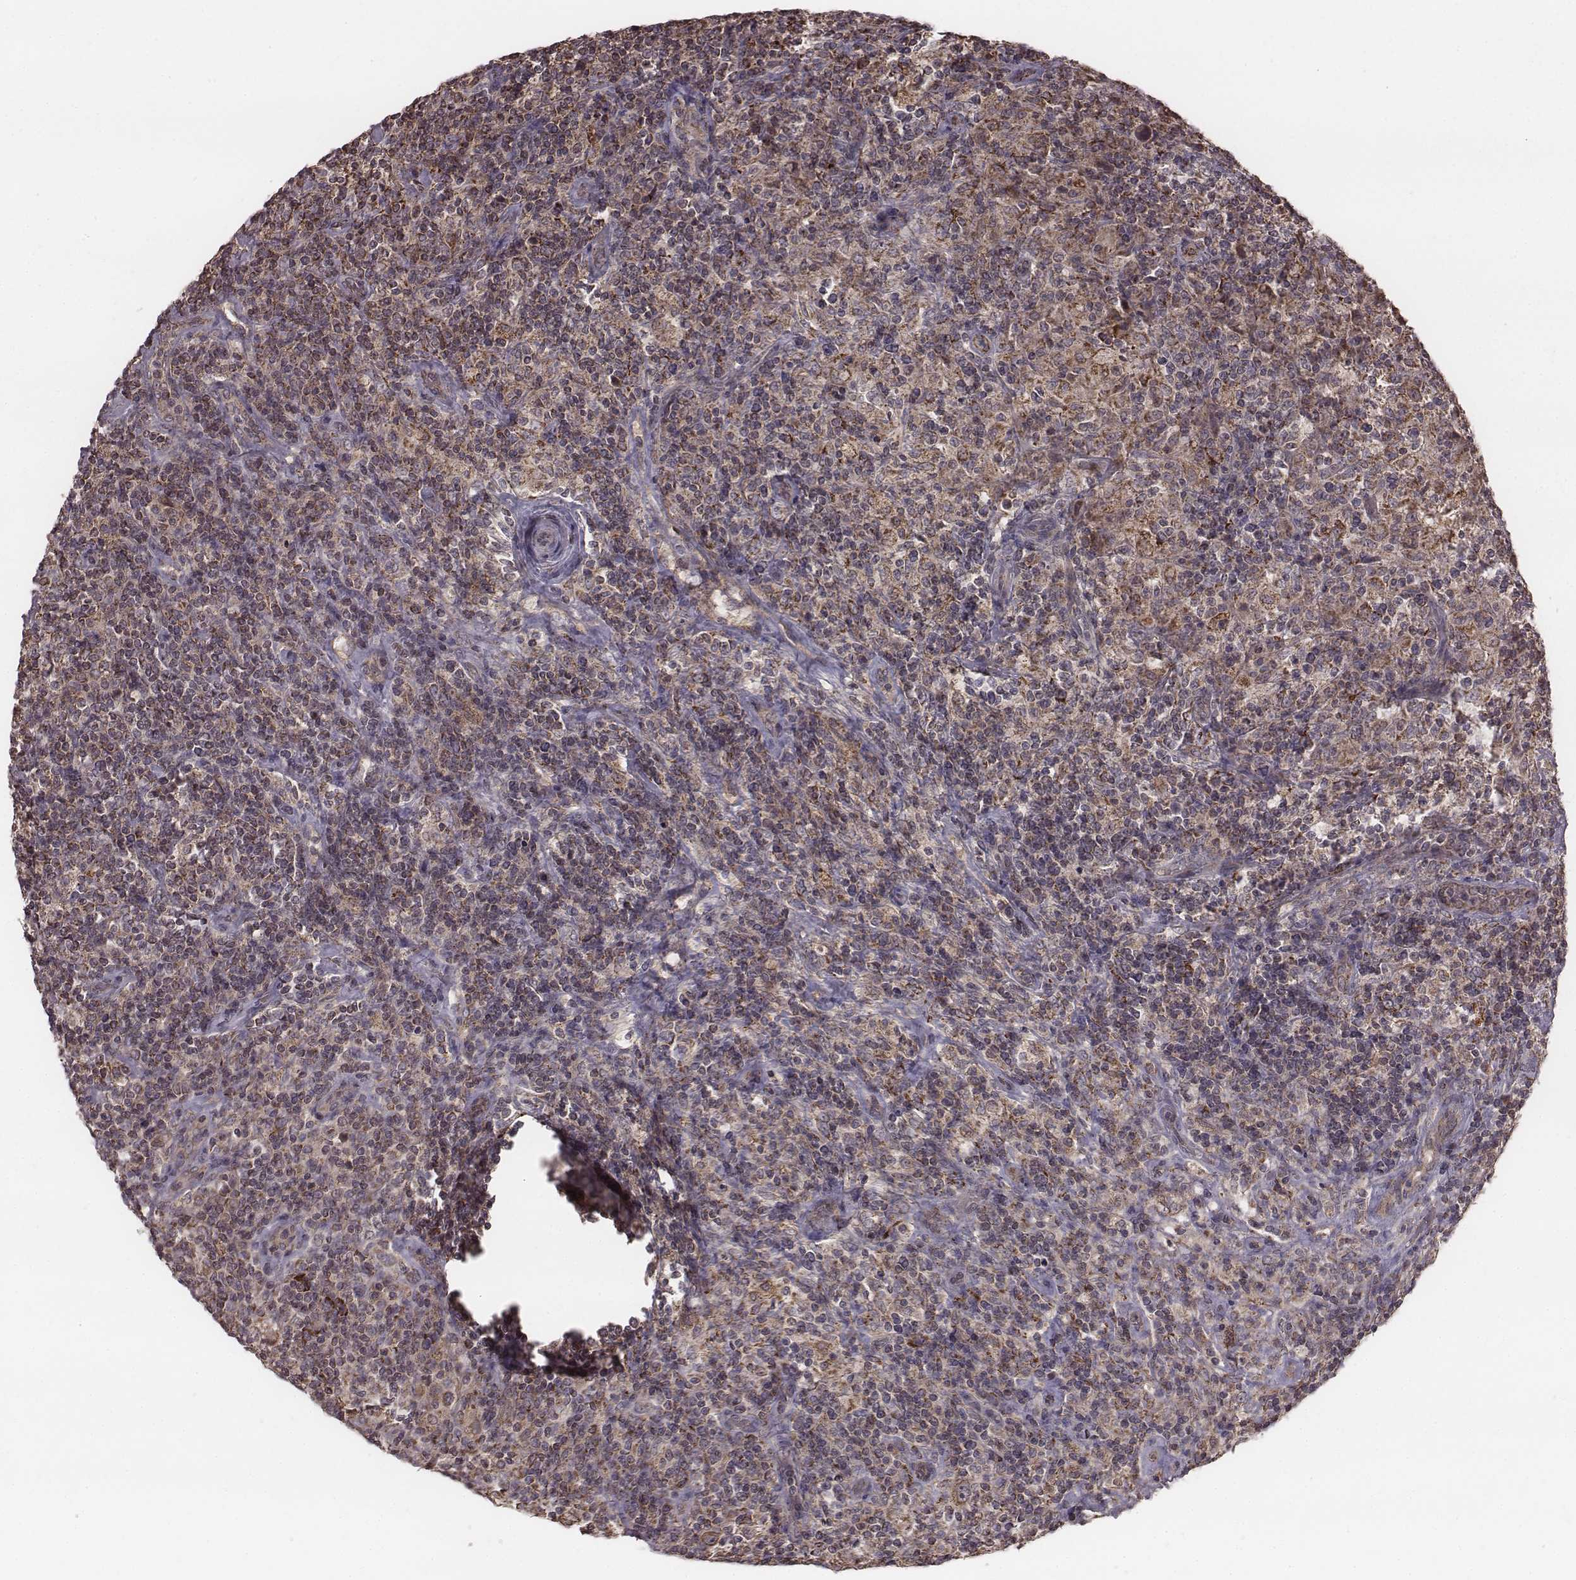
{"staining": {"intensity": "moderate", "quantity": ">75%", "location": "cytoplasmic/membranous"}, "tissue": "lymphoma", "cell_type": "Tumor cells", "image_type": "cancer", "snomed": [{"axis": "morphology", "description": "Hodgkin's disease, NOS"}, {"axis": "topography", "description": "Lymph node"}], "caption": "The image exhibits staining of Hodgkin's disease, revealing moderate cytoplasmic/membranous protein positivity (brown color) within tumor cells. Using DAB (brown) and hematoxylin (blue) stains, captured at high magnification using brightfield microscopy.", "gene": "PDCD2L", "patient": {"sex": "male", "age": 70}}